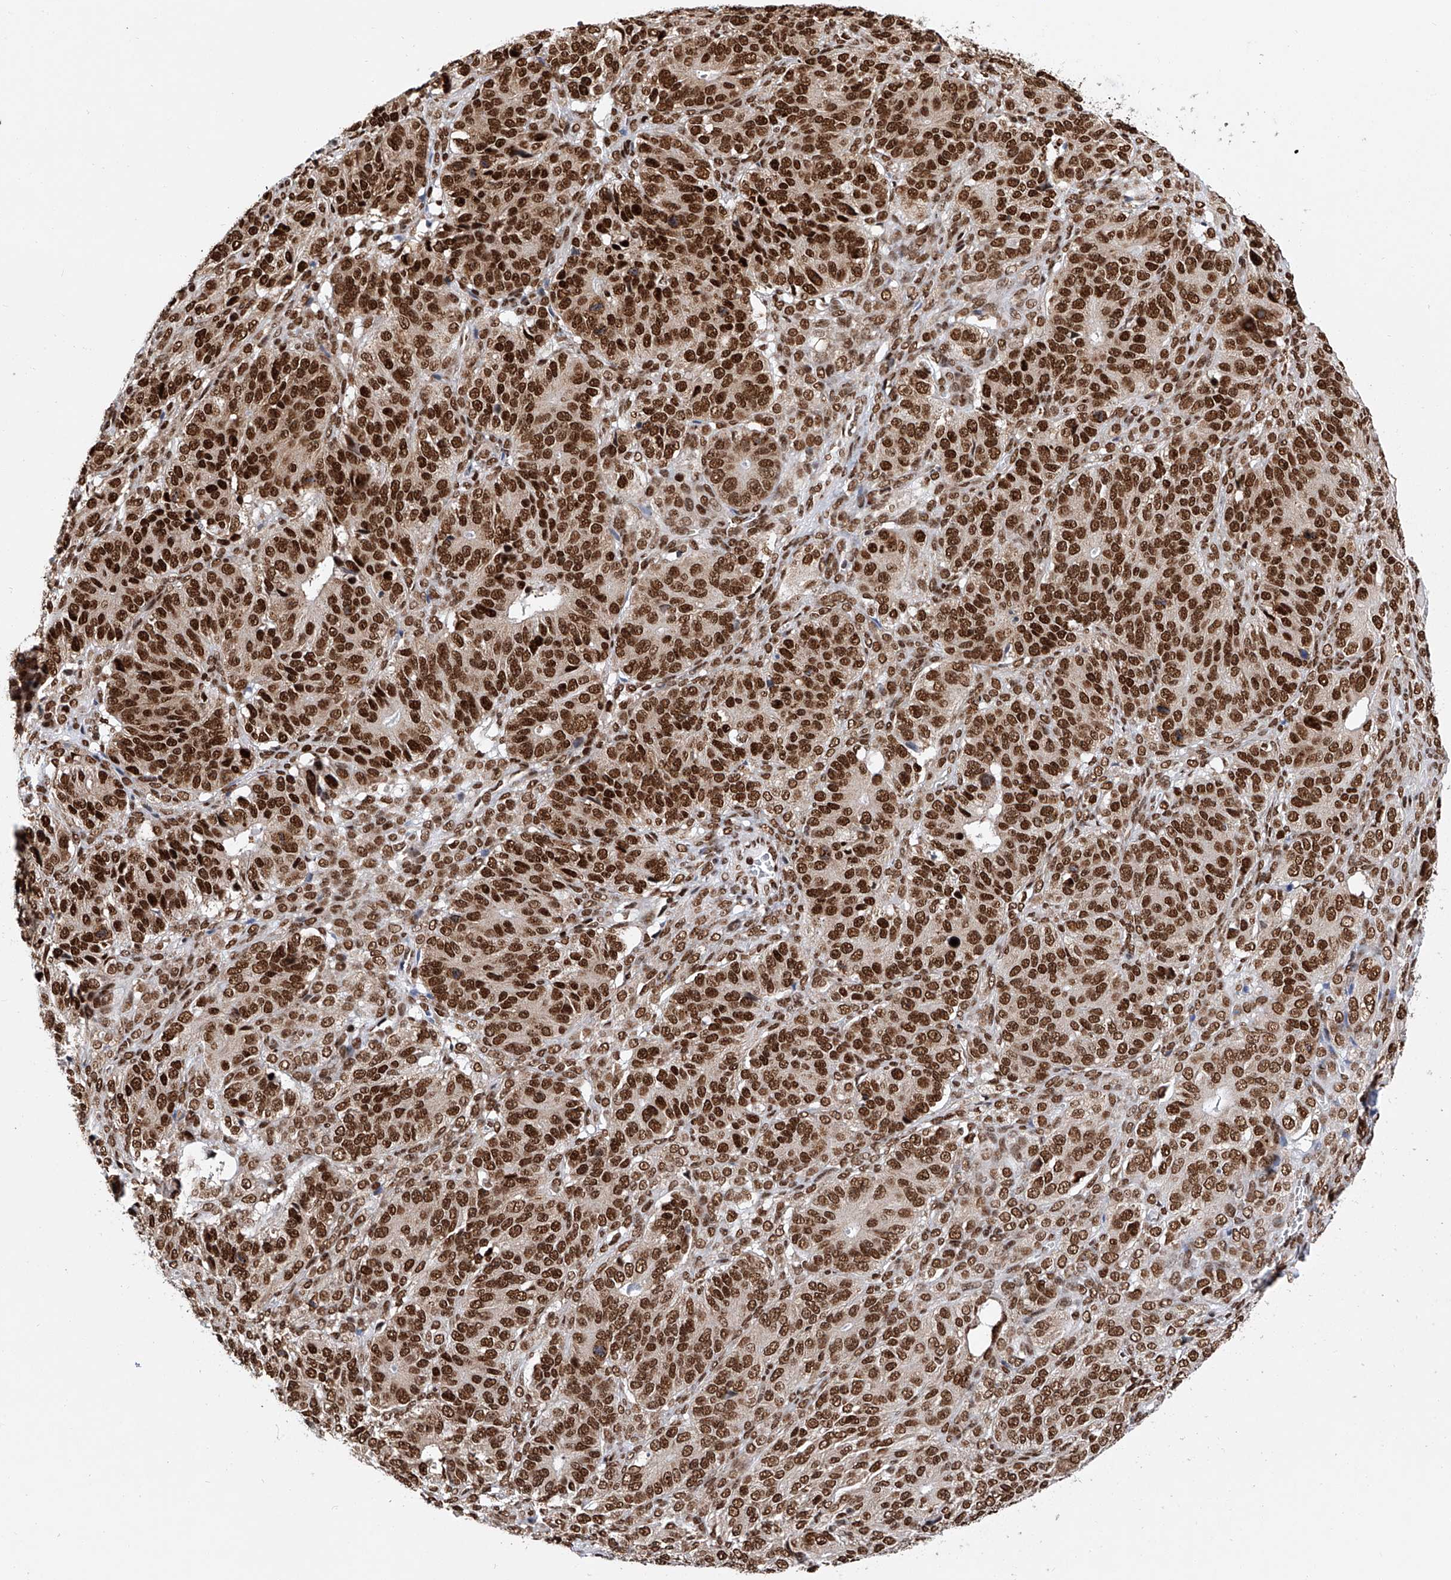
{"staining": {"intensity": "strong", "quantity": ">75%", "location": "nuclear"}, "tissue": "ovarian cancer", "cell_type": "Tumor cells", "image_type": "cancer", "snomed": [{"axis": "morphology", "description": "Carcinoma, endometroid"}, {"axis": "topography", "description": "Ovary"}], "caption": "Endometroid carcinoma (ovarian) stained with a protein marker exhibits strong staining in tumor cells.", "gene": "SRSF6", "patient": {"sex": "female", "age": 51}}